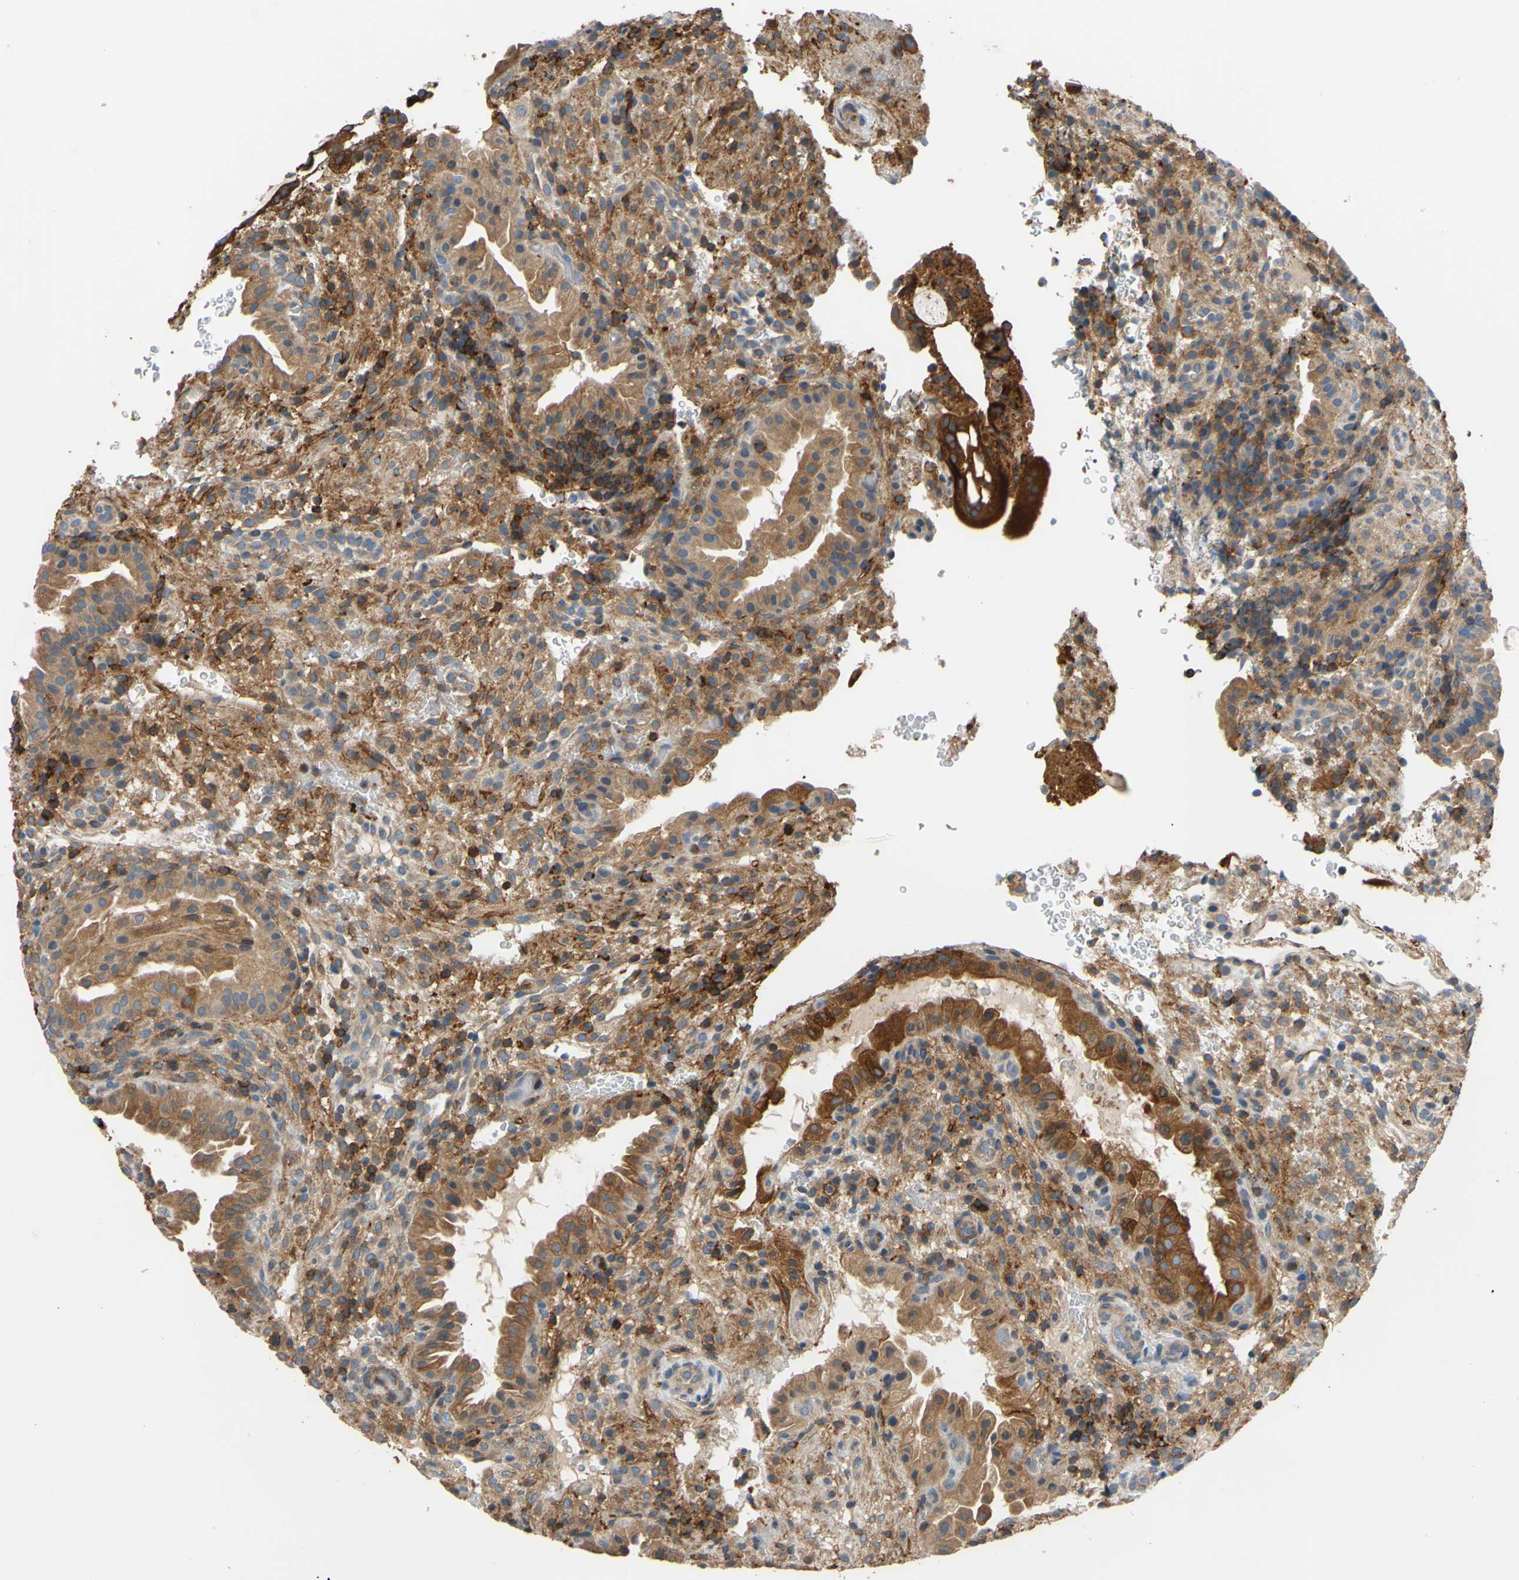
{"staining": {"intensity": "moderate", "quantity": ">75%", "location": "cytoplasmic/membranous"}, "tissue": "placenta", "cell_type": "Decidual cells", "image_type": "normal", "snomed": [{"axis": "morphology", "description": "Normal tissue, NOS"}, {"axis": "topography", "description": "Placenta"}], "caption": "High-magnification brightfield microscopy of normal placenta stained with DAB (brown) and counterstained with hematoxylin (blue). decidual cells exhibit moderate cytoplasmic/membranous expression is identified in about>75% of cells. (DAB IHC with brightfield microscopy, high magnification).", "gene": "POR", "patient": {"sex": "female", "age": 19}}